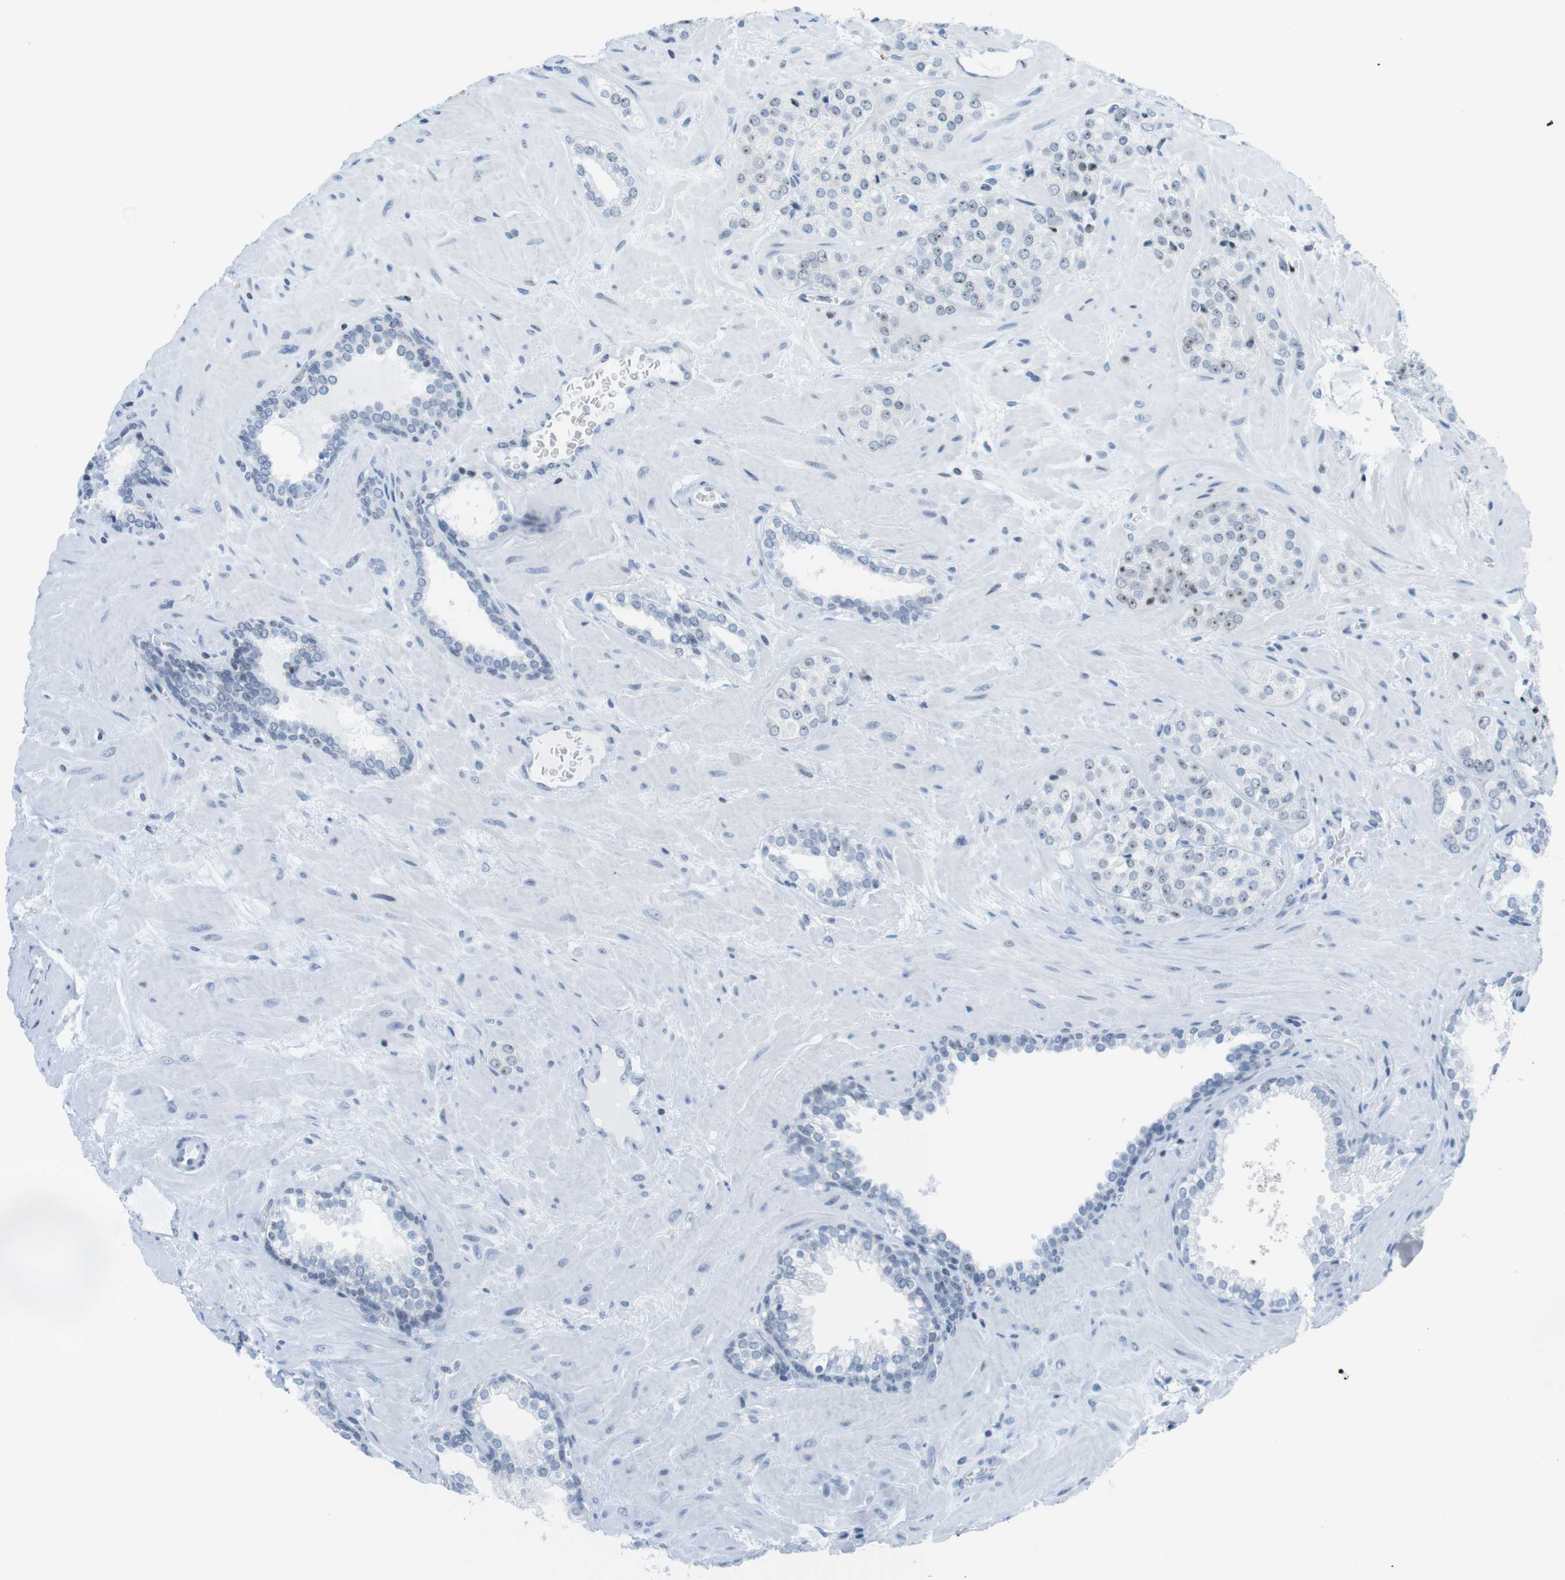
{"staining": {"intensity": "weak", "quantity": ">75%", "location": "nuclear"}, "tissue": "prostate cancer", "cell_type": "Tumor cells", "image_type": "cancer", "snomed": [{"axis": "morphology", "description": "Adenocarcinoma, High grade"}, {"axis": "topography", "description": "Prostate"}], "caption": "Protein expression analysis of human high-grade adenocarcinoma (prostate) reveals weak nuclear expression in approximately >75% of tumor cells. (DAB = brown stain, brightfield microscopy at high magnification).", "gene": "NIFK", "patient": {"sex": "male", "age": 64}}